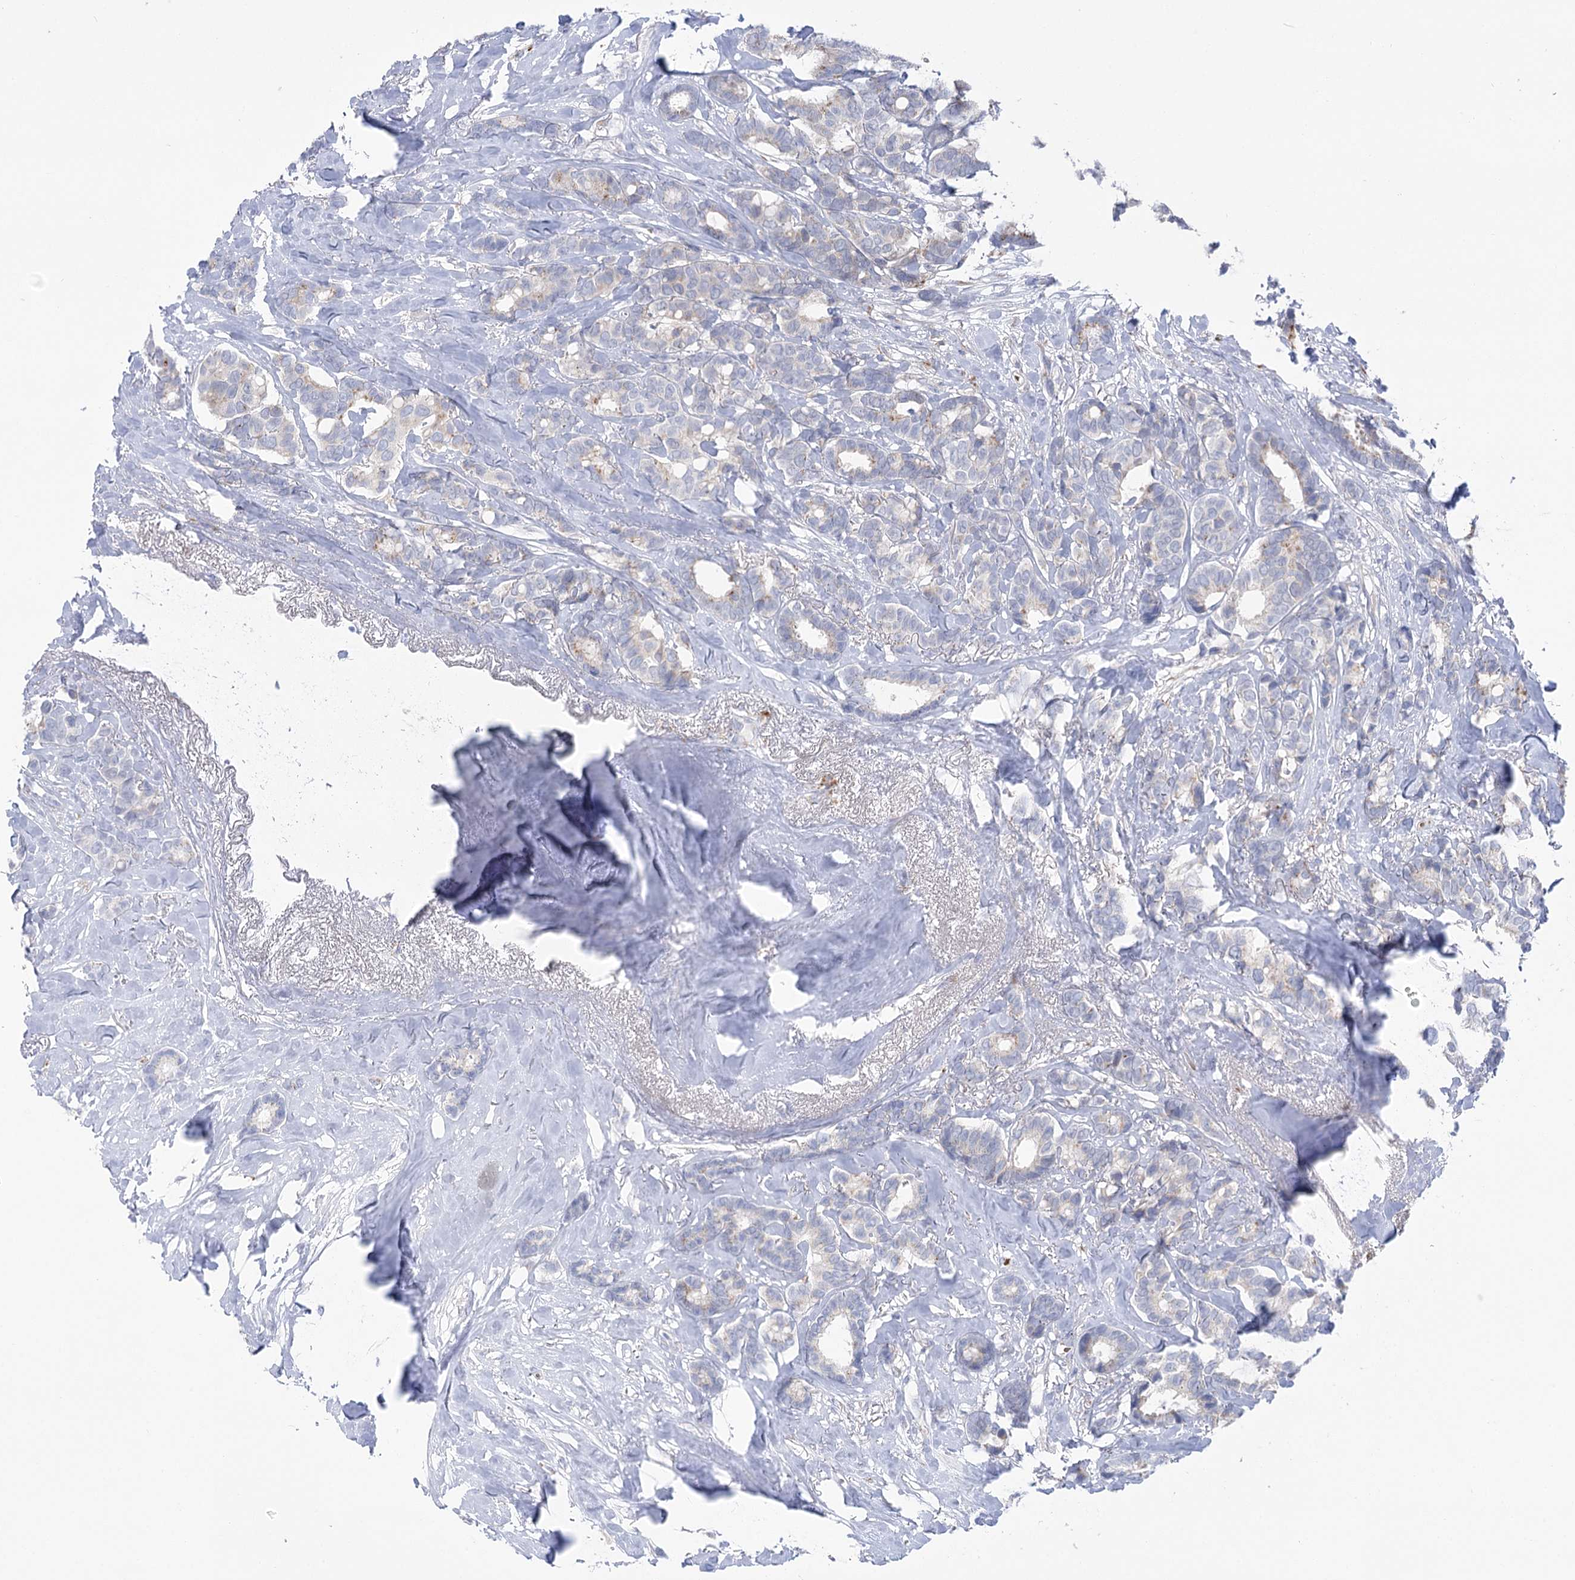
{"staining": {"intensity": "weak", "quantity": "<25%", "location": "cytoplasmic/membranous"}, "tissue": "breast cancer", "cell_type": "Tumor cells", "image_type": "cancer", "snomed": [{"axis": "morphology", "description": "Duct carcinoma"}, {"axis": "topography", "description": "Breast"}], "caption": "Tumor cells show no significant positivity in breast infiltrating ductal carcinoma.", "gene": "SIAE", "patient": {"sex": "female", "age": 87}}